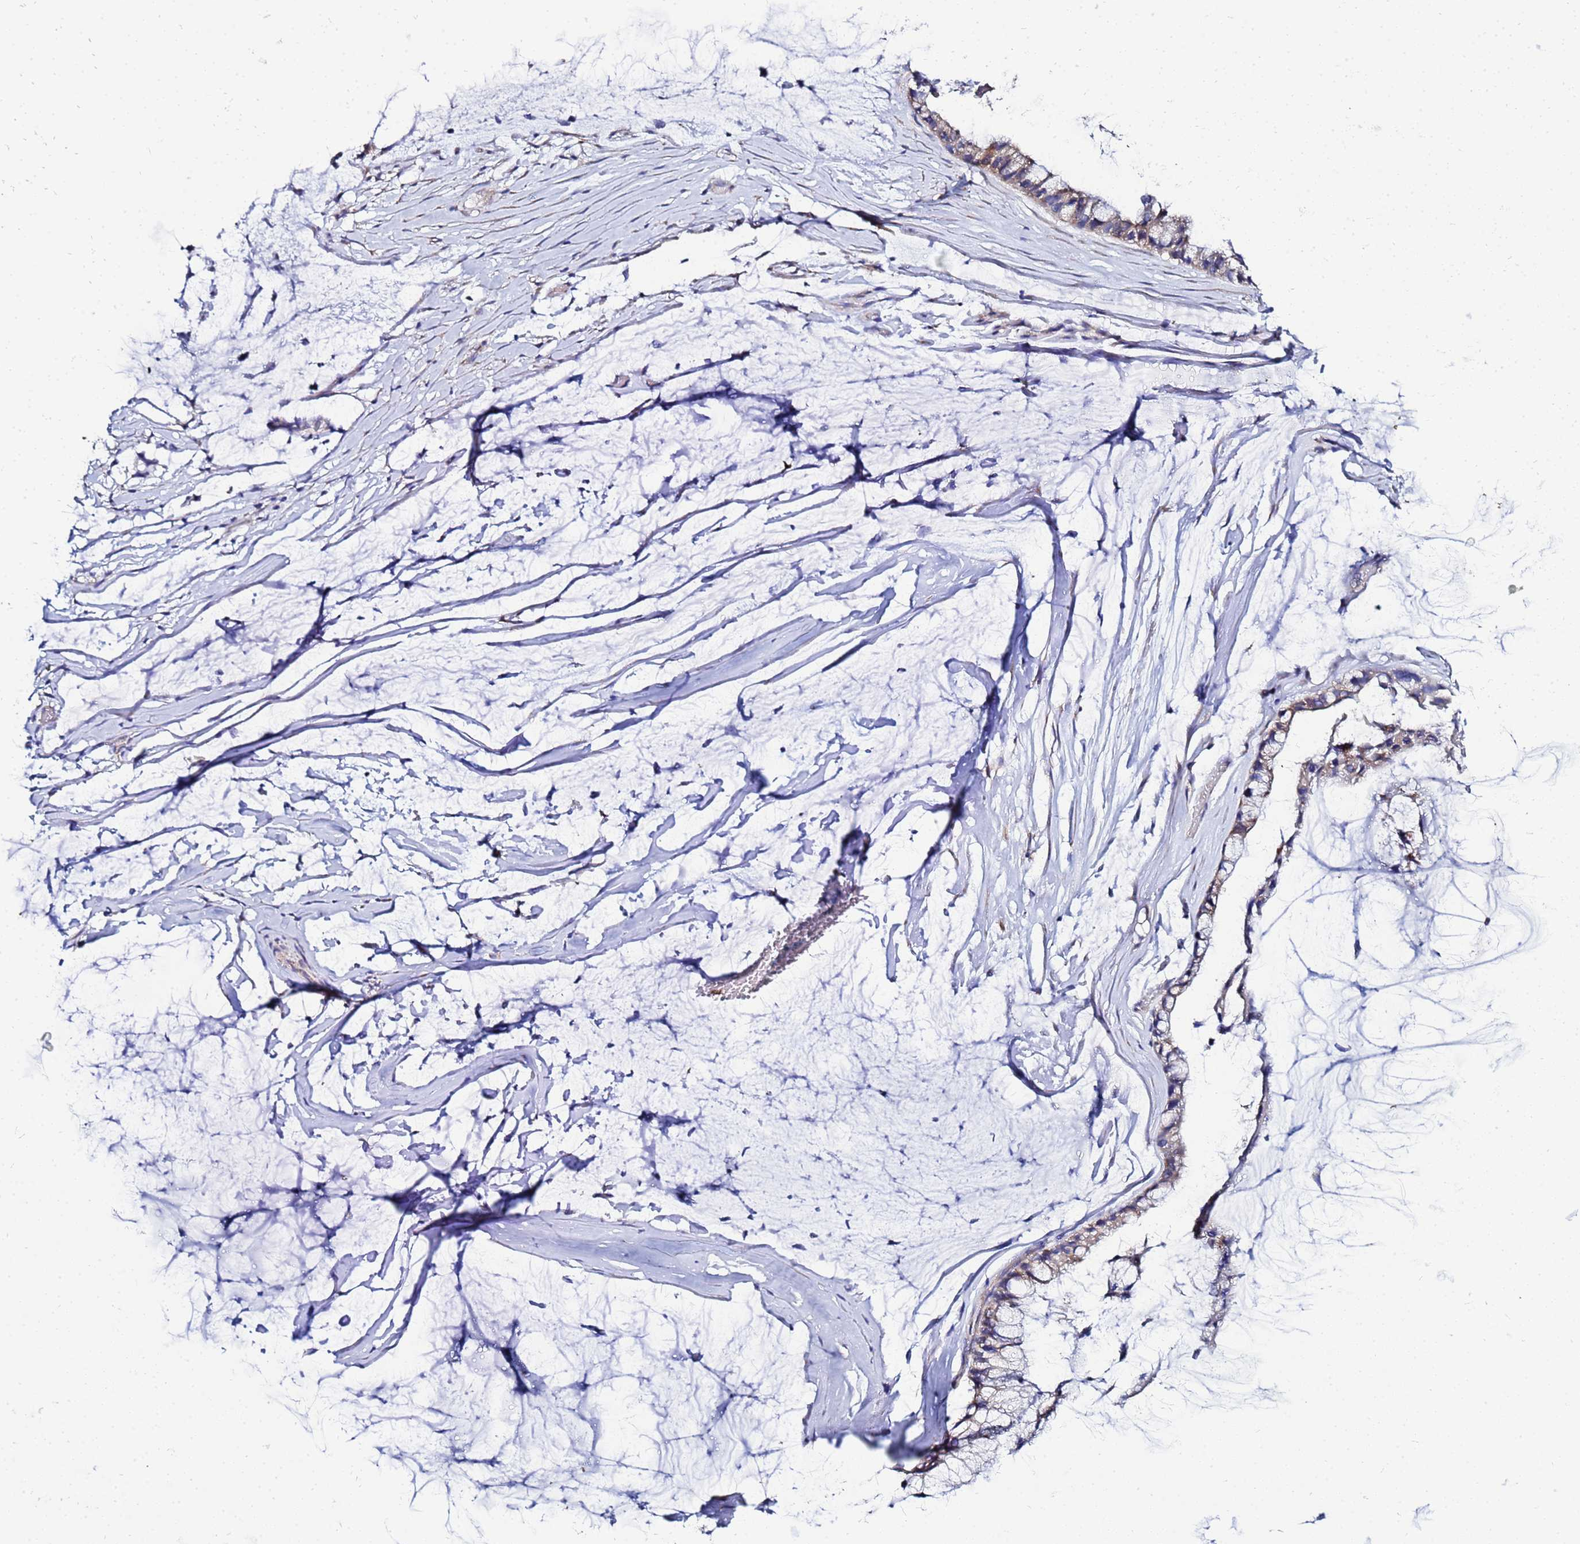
{"staining": {"intensity": "weak", "quantity": "25%-75%", "location": "cytoplasmic/membranous"}, "tissue": "ovarian cancer", "cell_type": "Tumor cells", "image_type": "cancer", "snomed": [{"axis": "morphology", "description": "Cystadenocarcinoma, mucinous, NOS"}, {"axis": "topography", "description": "Ovary"}], "caption": "Ovarian cancer stained with DAB (3,3'-diaminobenzidine) immunohistochemistry (IHC) demonstrates low levels of weak cytoplasmic/membranous positivity in about 25%-75% of tumor cells.", "gene": "FAHD2A", "patient": {"sex": "female", "age": 39}}